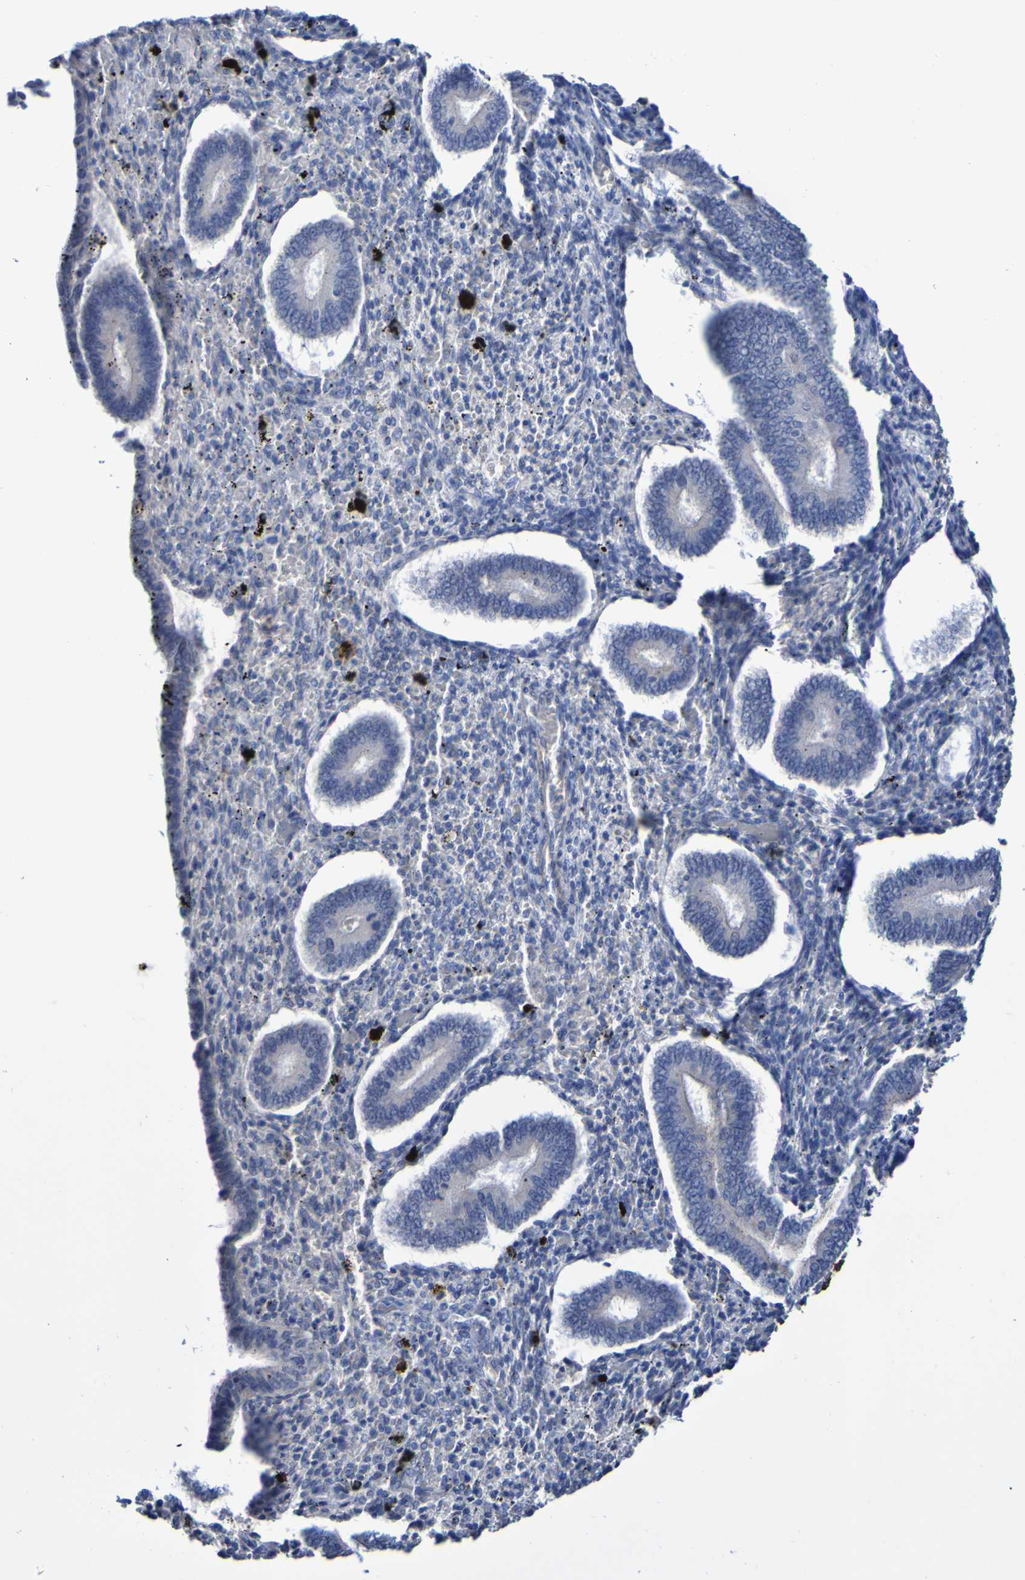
{"staining": {"intensity": "negative", "quantity": "none", "location": "none"}, "tissue": "endometrium", "cell_type": "Cells in endometrial stroma", "image_type": "normal", "snomed": [{"axis": "morphology", "description": "Normal tissue, NOS"}, {"axis": "topography", "description": "Endometrium"}], "caption": "This is an immunohistochemistry photomicrograph of normal human endometrium. There is no staining in cells in endometrial stroma.", "gene": "SGCB", "patient": {"sex": "female", "age": 42}}